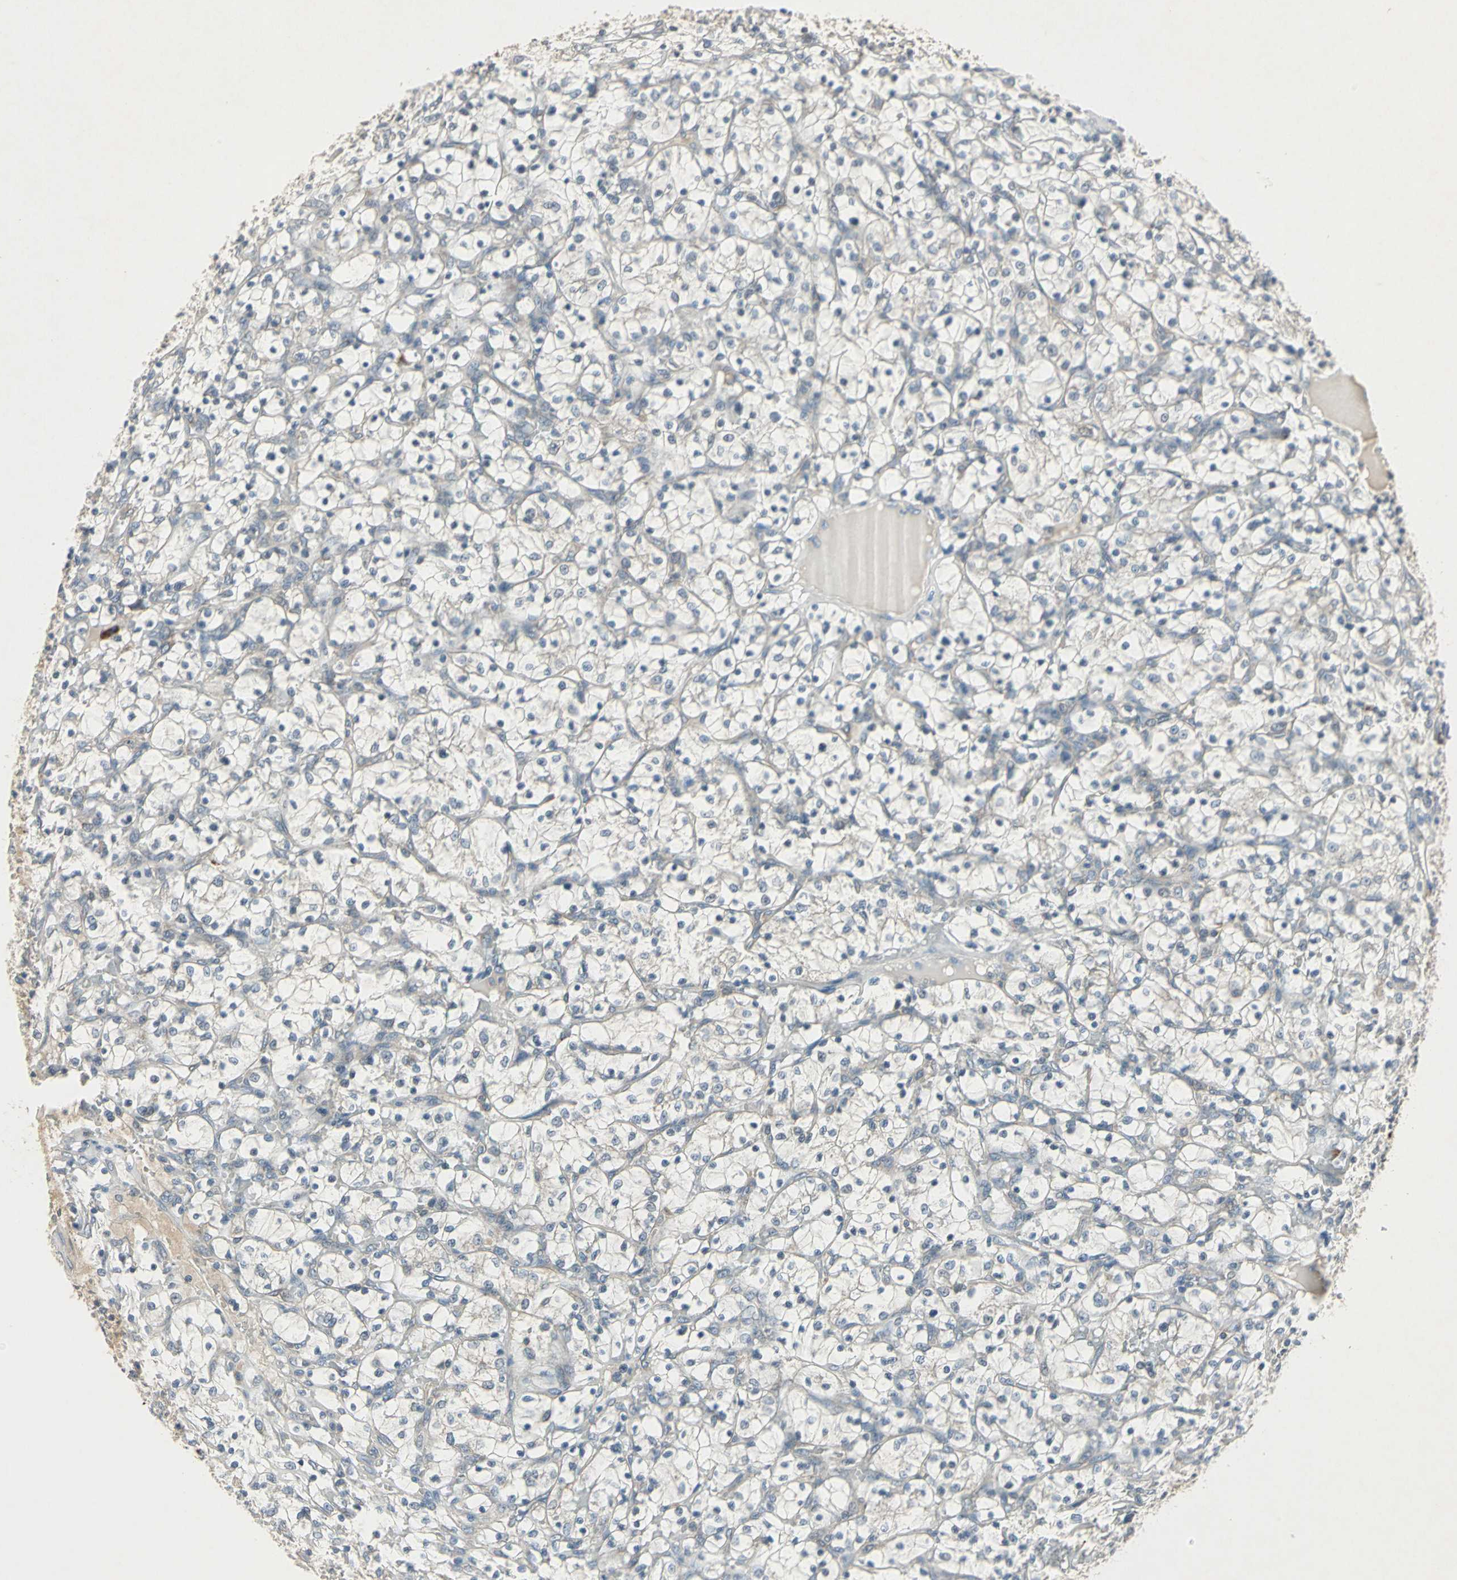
{"staining": {"intensity": "negative", "quantity": "none", "location": "none"}, "tissue": "renal cancer", "cell_type": "Tumor cells", "image_type": "cancer", "snomed": [{"axis": "morphology", "description": "Adenocarcinoma, NOS"}, {"axis": "topography", "description": "Kidney"}], "caption": "Immunohistochemistry (IHC) photomicrograph of adenocarcinoma (renal) stained for a protein (brown), which demonstrates no expression in tumor cells. (Brightfield microscopy of DAB (3,3'-diaminobenzidine) IHC at high magnification).", "gene": "SLC2A13", "patient": {"sex": "female", "age": 69}}